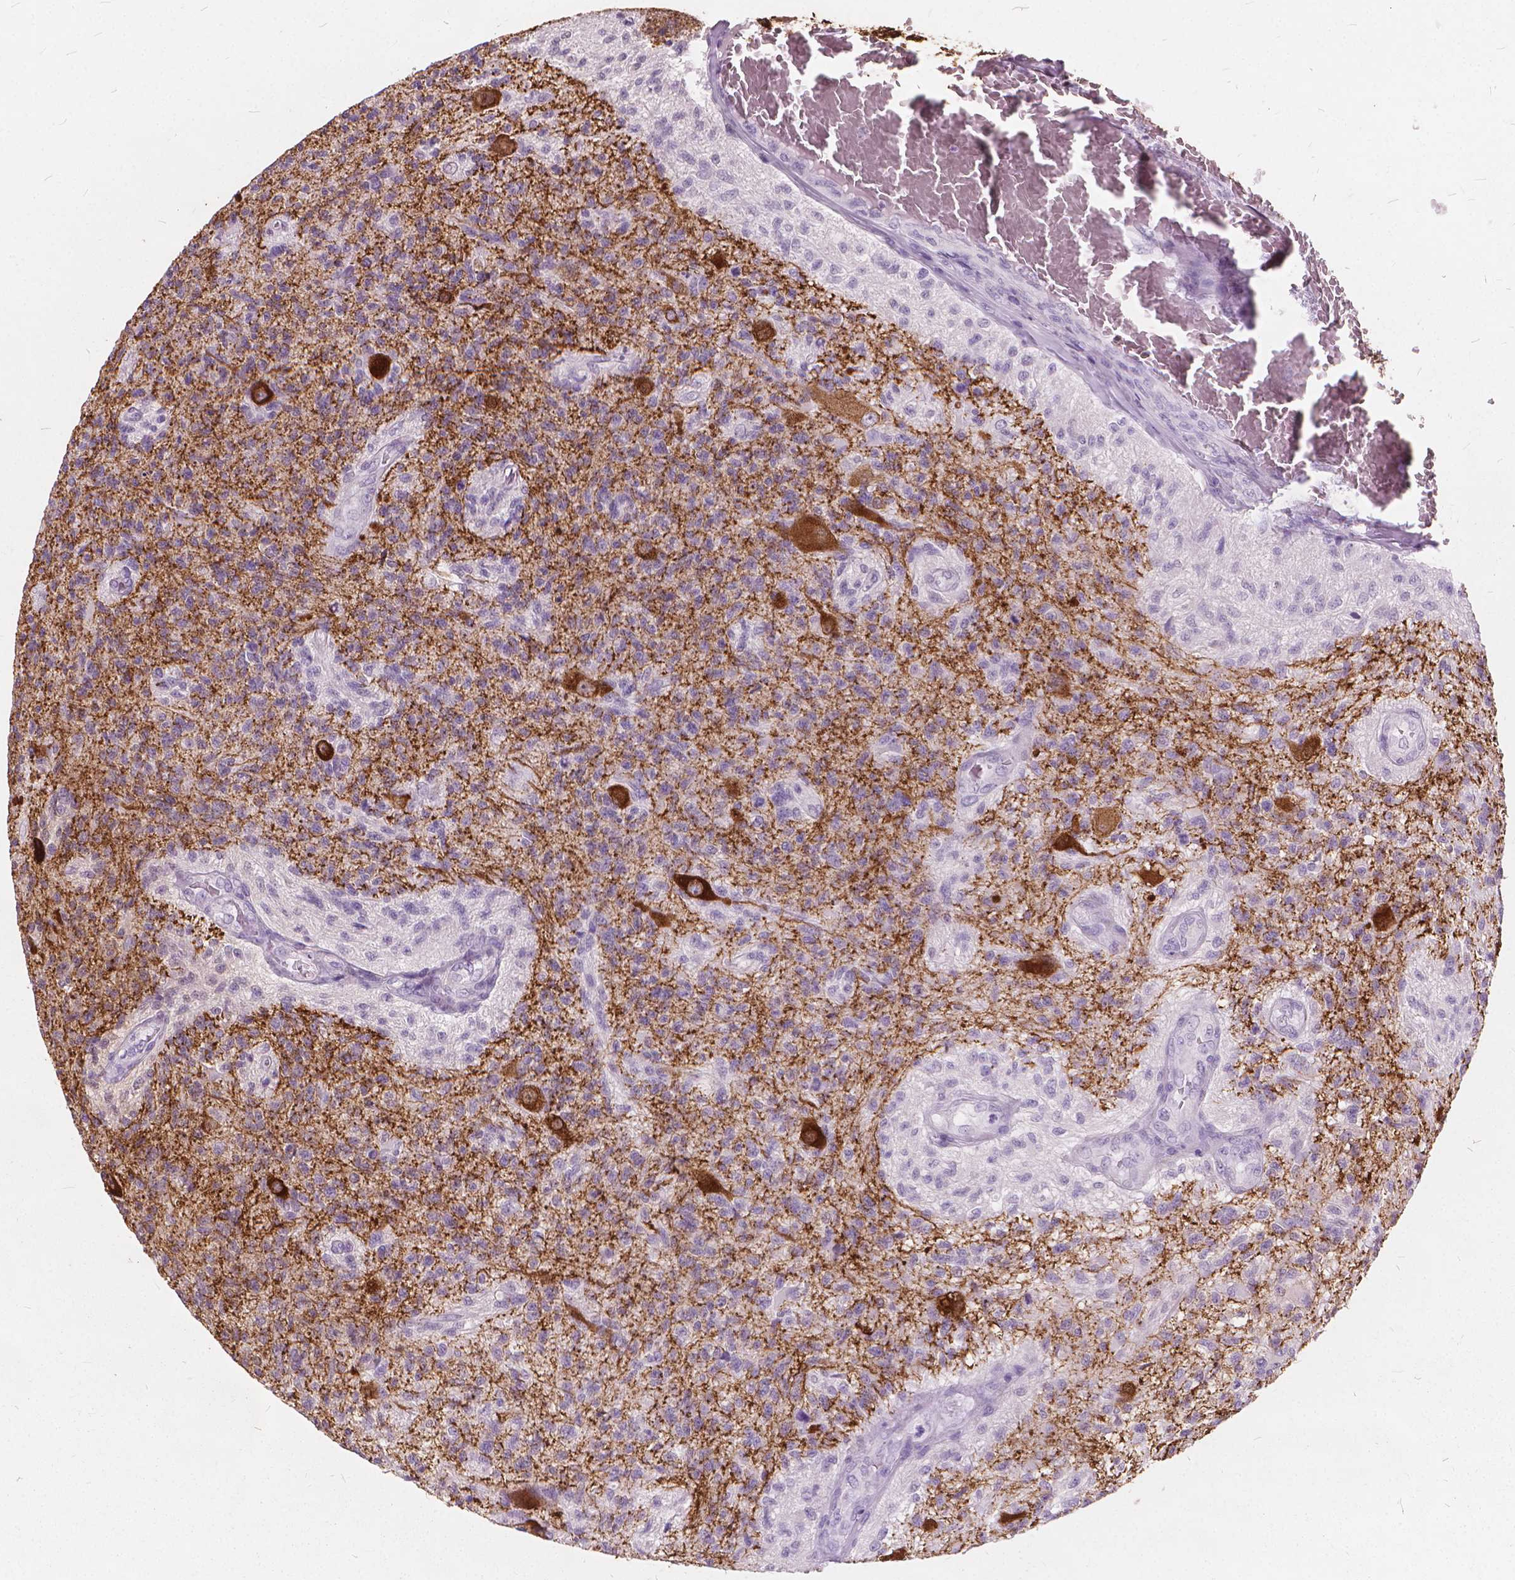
{"staining": {"intensity": "negative", "quantity": "none", "location": "none"}, "tissue": "glioma", "cell_type": "Tumor cells", "image_type": "cancer", "snomed": [{"axis": "morphology", "description": "Glioma, malignant, High grade"}, {"axis": "topography", "description": "Brain"}], "caption": "Immunohistochemical staining of glioma demonstrates no significant positivity in tumor cells.", "gene": "DNM1", "patient": {"sex": "male", "age": 56}}